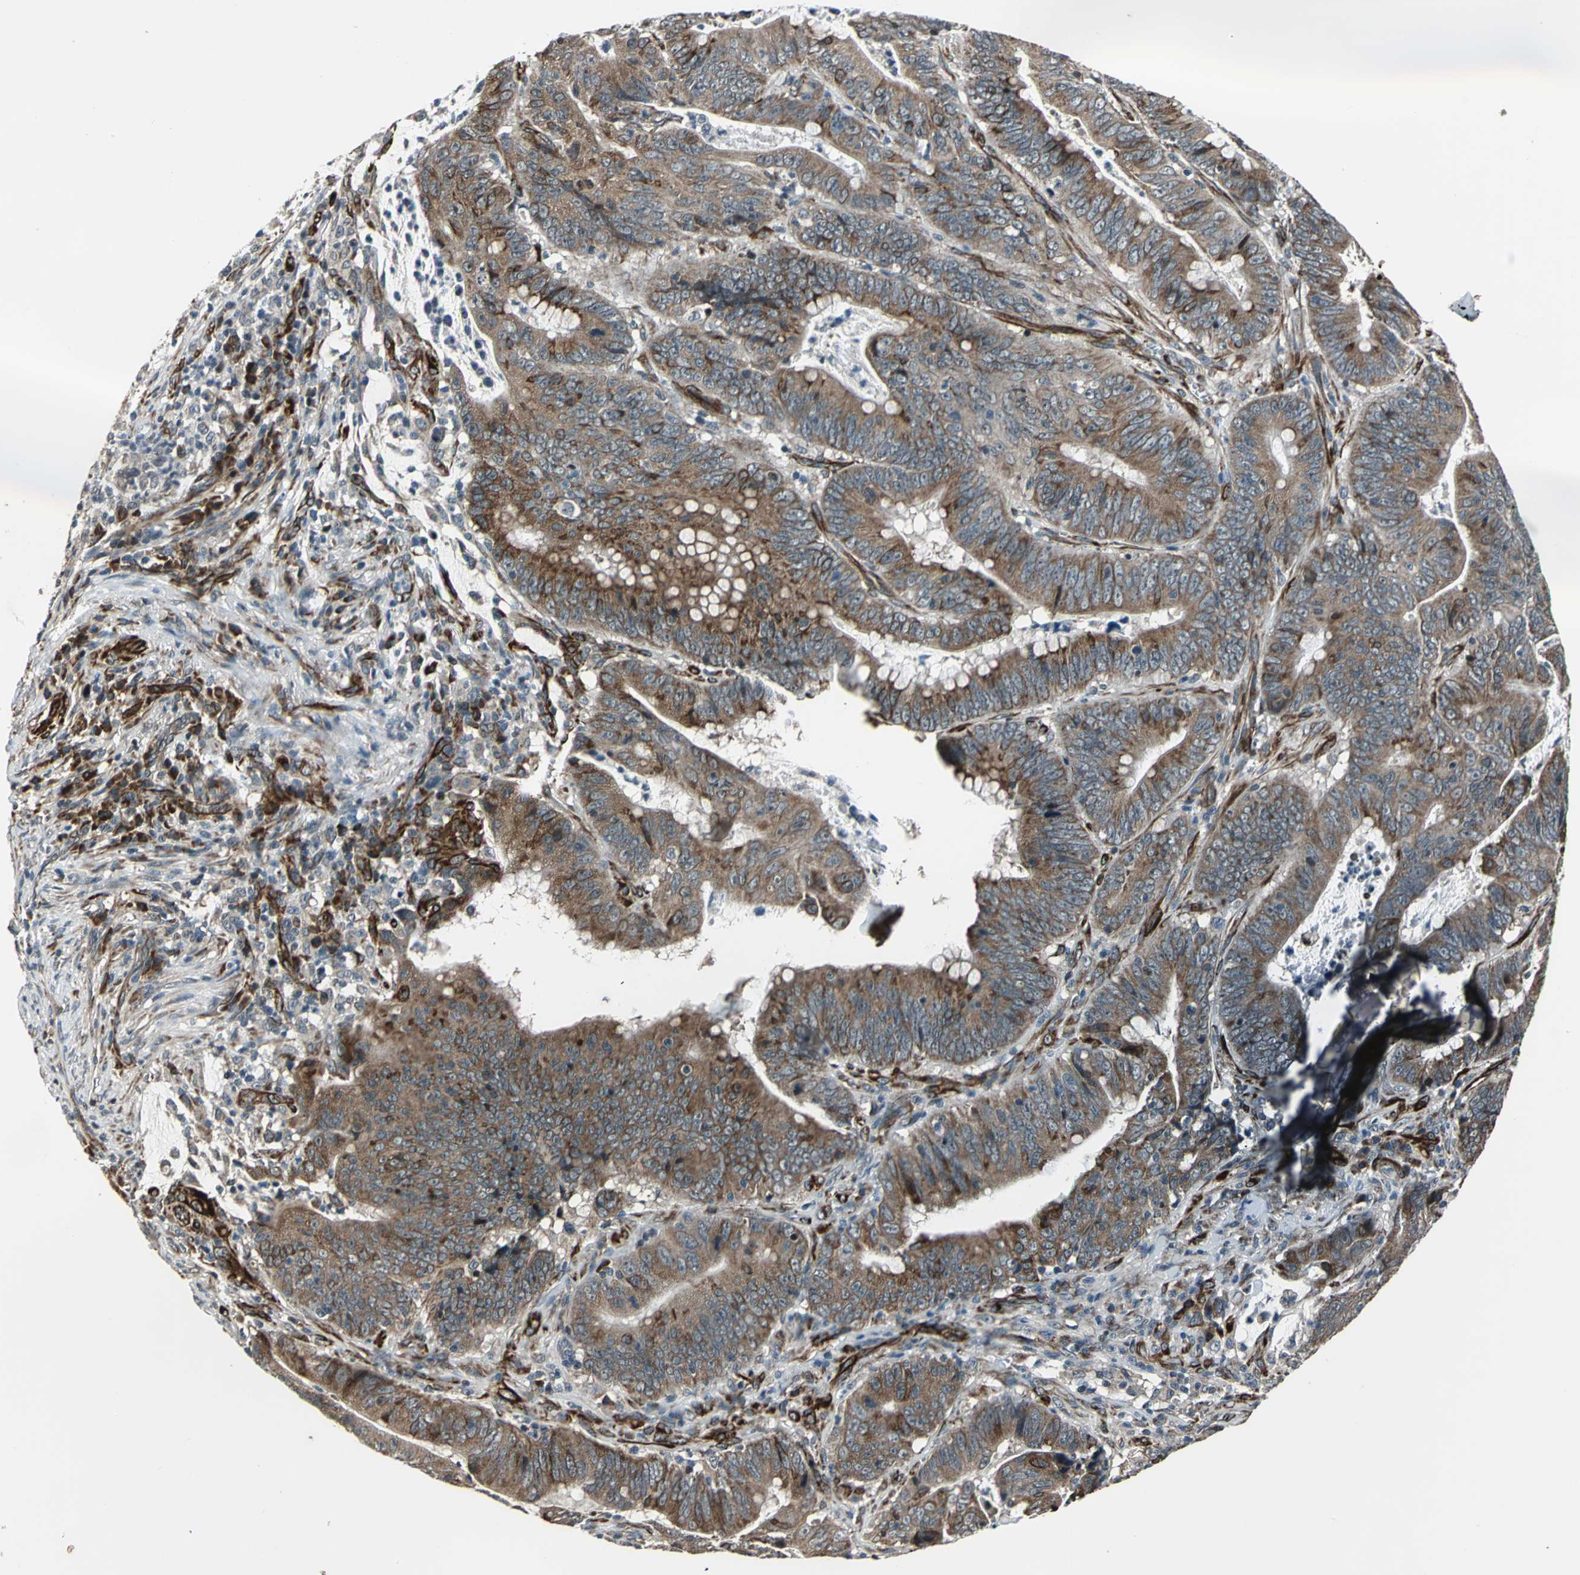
{"staining": {"intensity": "strong", "quantity": ">75%", "location": "cytoplasmic/membranous"}, "tissue": "colorectal cancer", "cell_type": "Tumor cells", "image_type": "cancer", "snomed": [{"axis": "morphology", "description": "Adenocarcinoma, NOS"}, {"axis": "topography", "description": "Colon"}], "caption": "About >75% of tumor cells in human colorectal adenocarcinoma exhibit strong cytoplasmic/membranous protein staining as visualized by brown immunohistochemical staining.", "gene": "EXD2", "patient": {"sex": "male", "age": 45}}